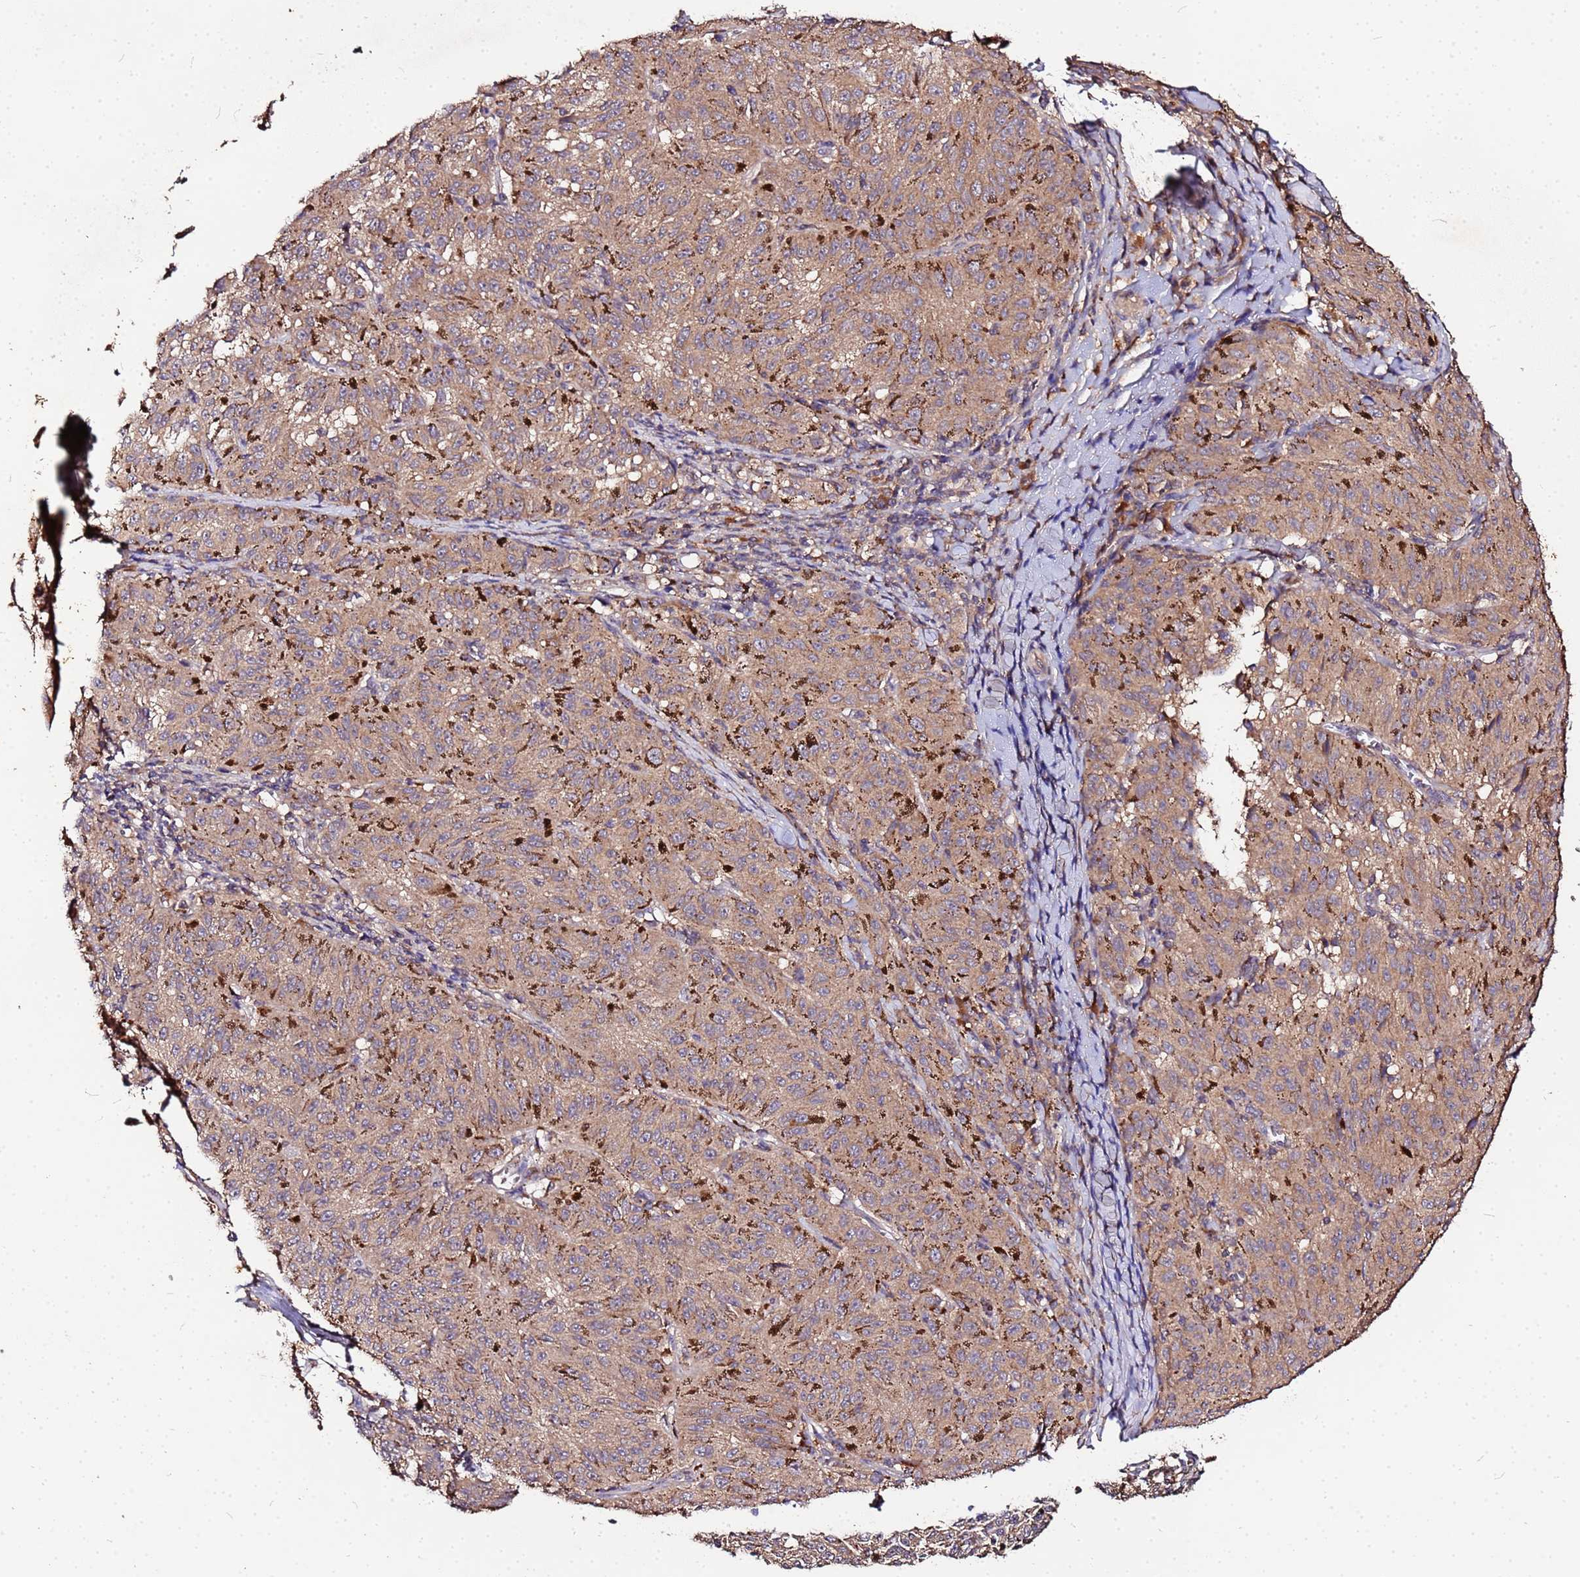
{"staining": {"intensity": "weak", "quantity": ">75%", "location": "cytoplasmic/membranous"}, "tissue": "melanoma", "cell_type": "Tumor cells", "image_type": "cancer", "snomed": [{"axis": "morphology", "description": "Malignant melanoma, NOS"}, {"axis": "topography", "description": "Skin"}], "caption": "IHC photomicrograph of human melanoma stained for a protein (brown), which demonstrates low levels of weak cytoplasmic/membranous expression in approximately >75% of tumor cells.", "gene": "MTERF1", "patient": {"sex": "female", "age": 72}}